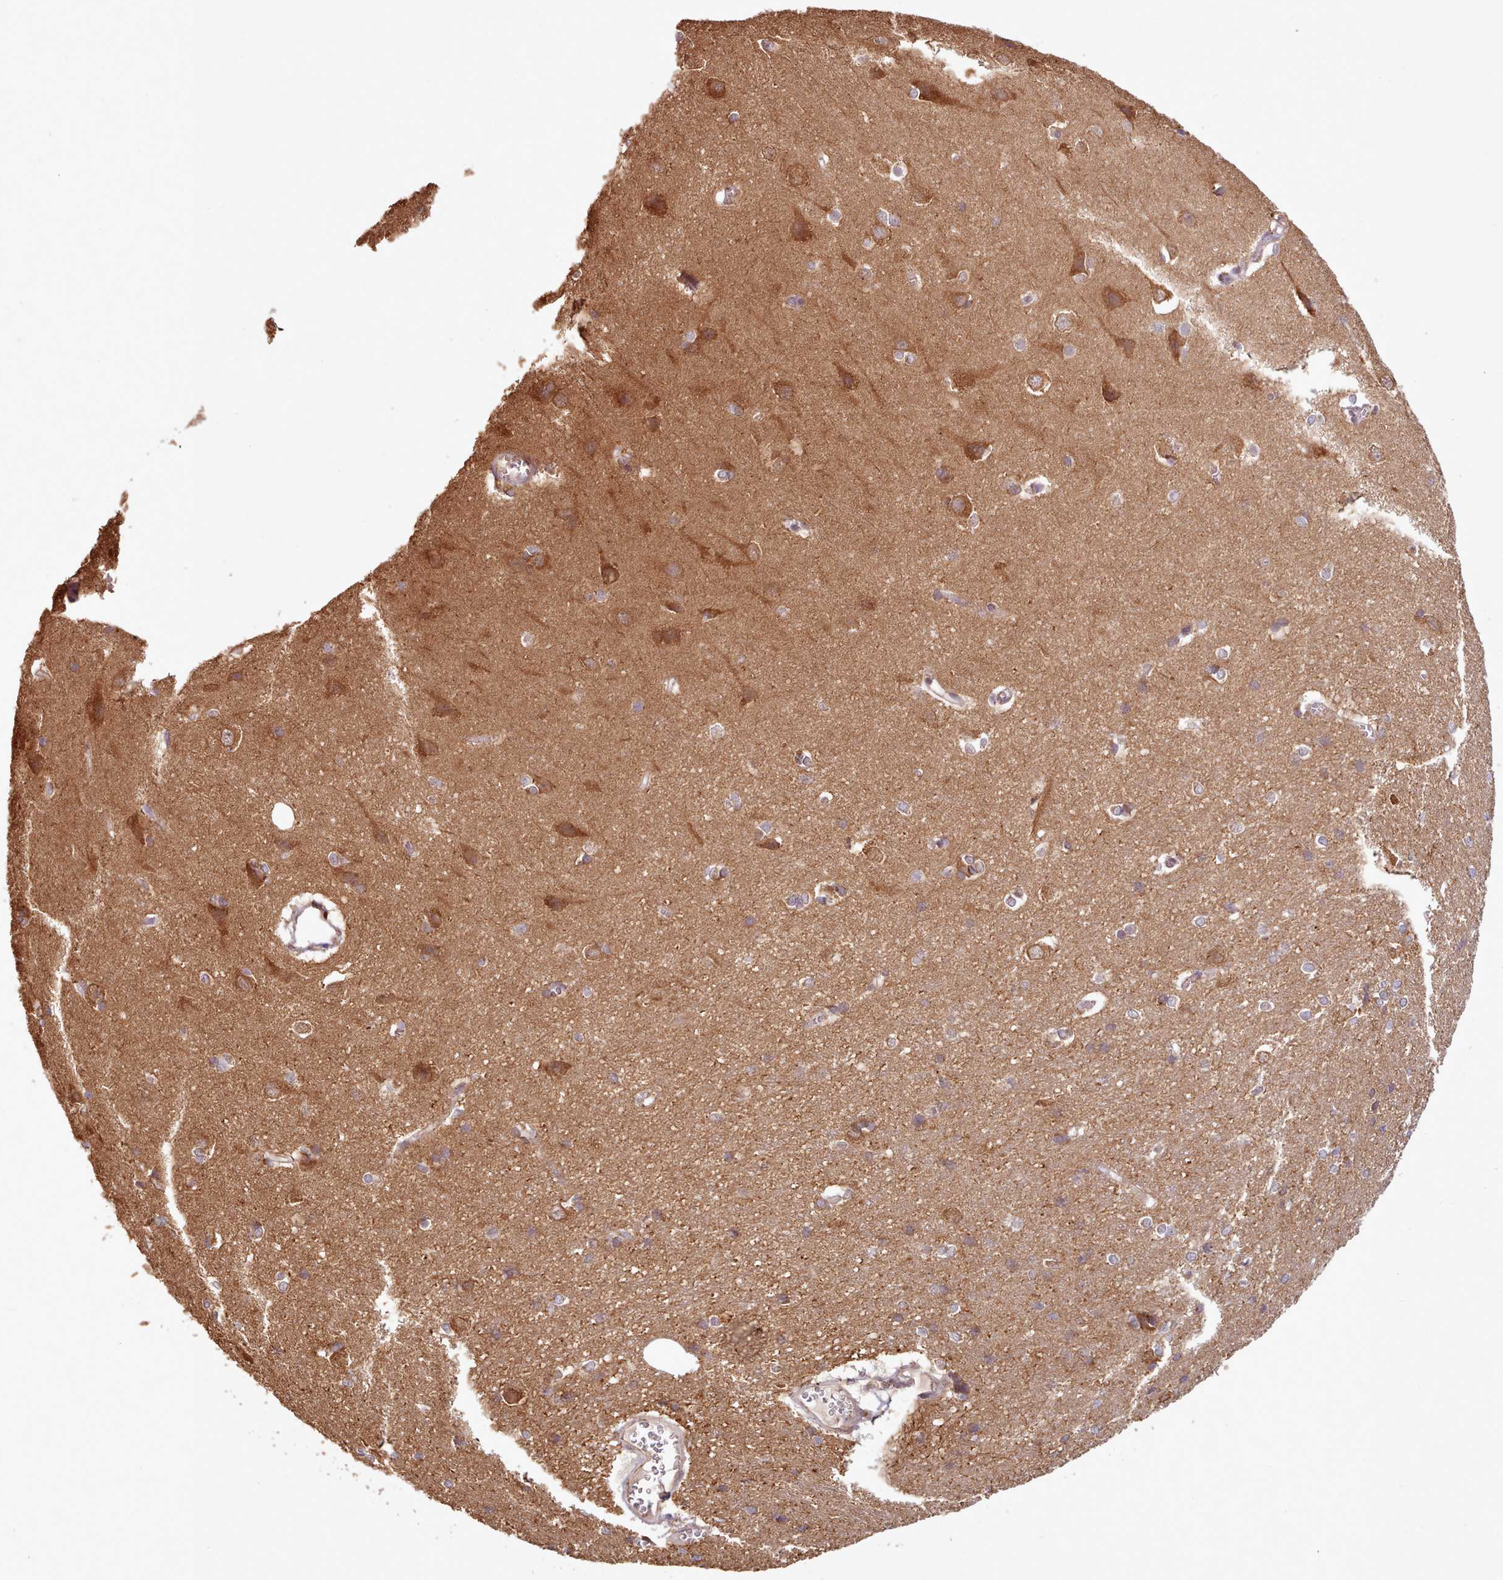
{"staining": {"intensity": "weak", "quantity": ">75%", "location": "cytoplasmic/membranous"}, "tissue": "cerebral cortex", "cell_type": "Endothelial cells", "image_type": "normal", "snomed": [{"axis": "morphology", "description": "Normal tissue, NOS"}, {"axis": "topography", "description": "Cerebral cortex"}], "caption": "Brown immunohistochemical staining in unremarkable human cerebral cortex reveals weak cytoplasmic/membranous staining in about >75% of endothelial cells.", "gene": "CRYBG1", "patient": {"sex": "male", "age": 37}}